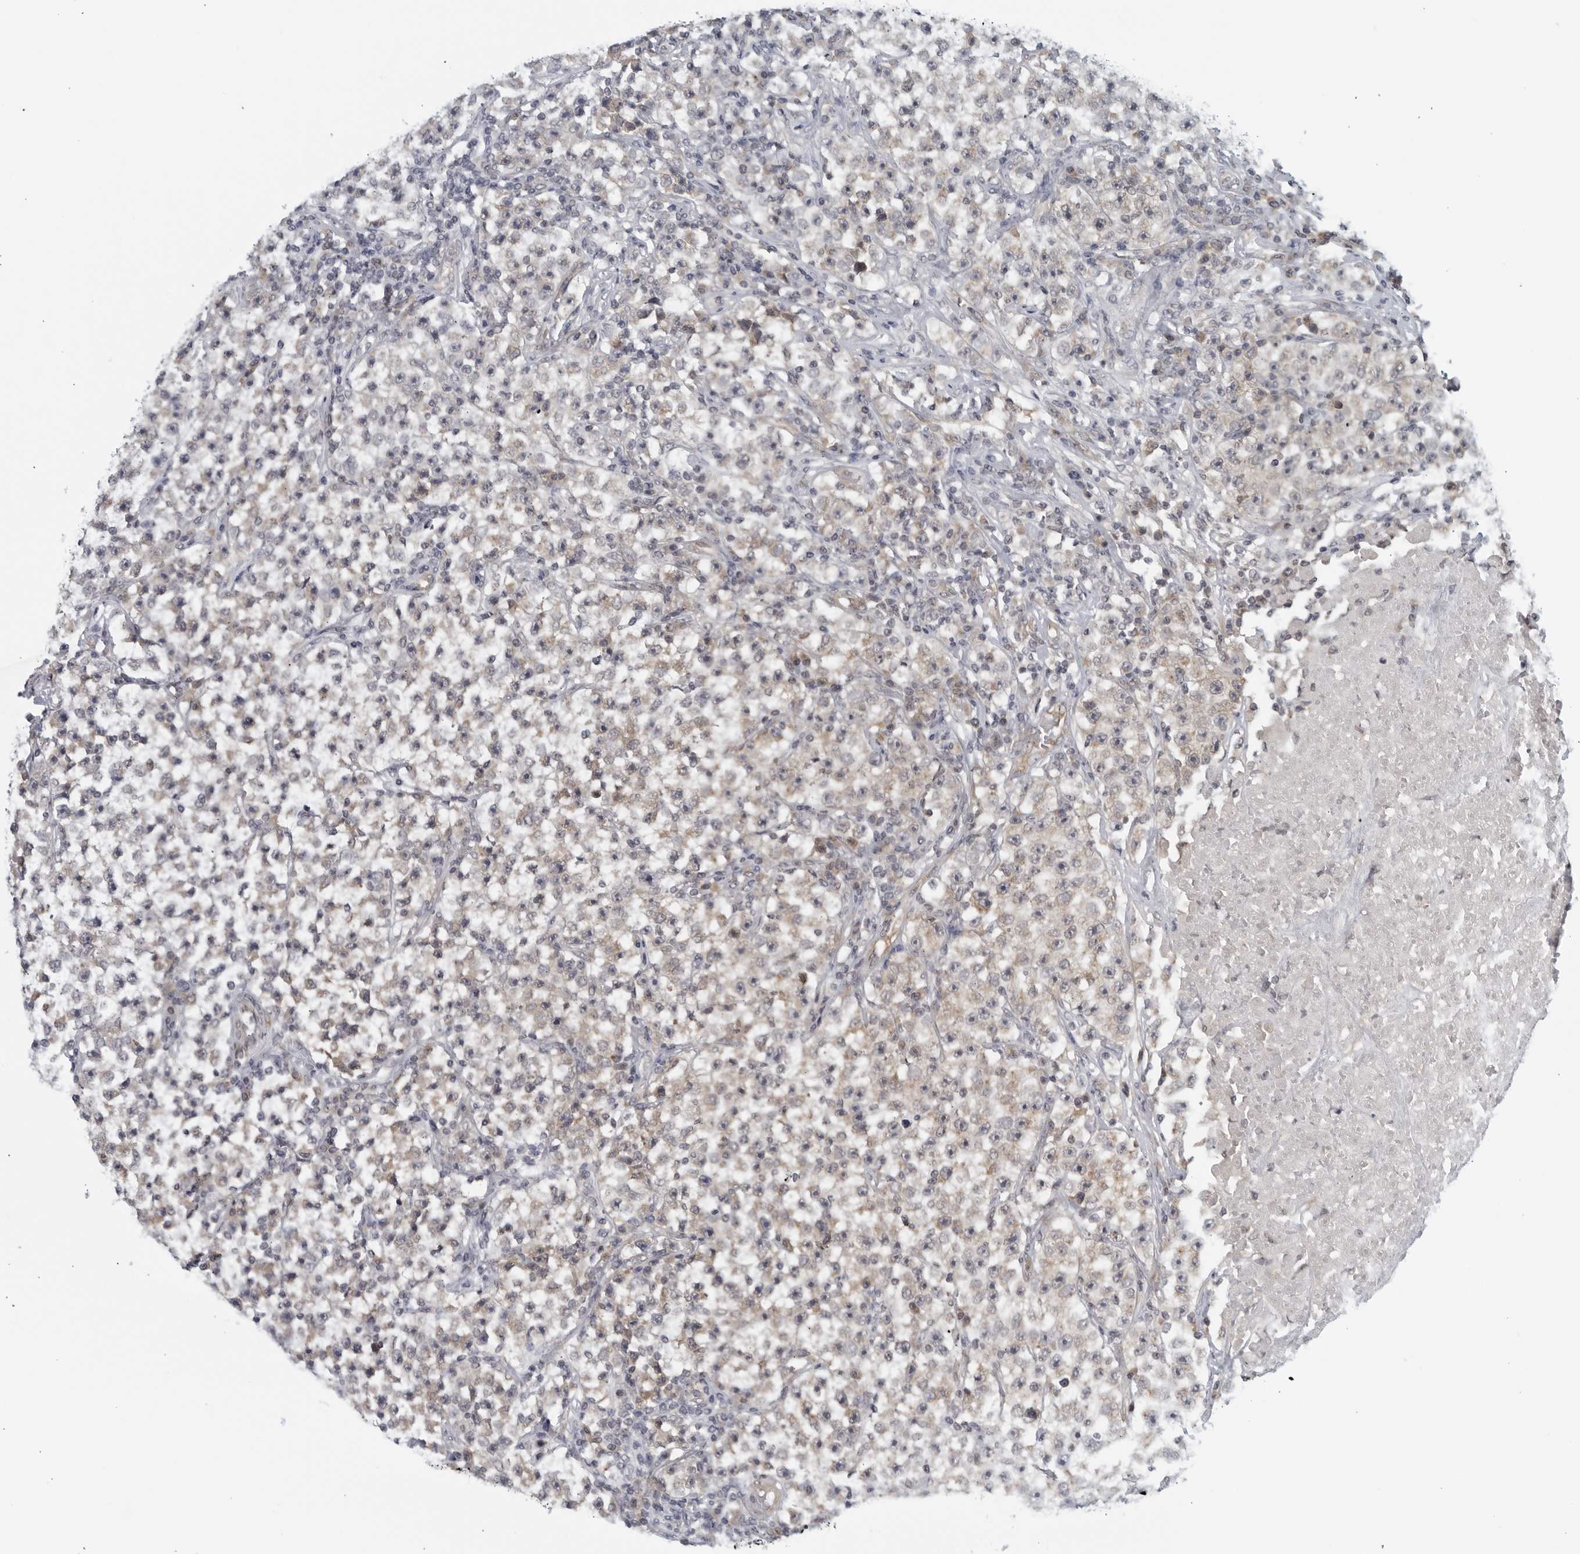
{"staining": {"intensity": "weak", "quantity": "25%-75%", "location": "cytoplasmic/membranous"}, "tissue": "testis cancer", "cell_type": "Tumor cells", "image_type": "cancer", "snomed": [{"axis": "morphology", "description": "Seminoma, NOS"}, {"axis": "topography", "description": "Testis"}], "caption": "Protein expression analysis of testis seminoma reveals weak cytoplasmic/membranous positivity in about 25%-75% of tumor cells. The staining was performed using DAB (3,3'-diaminobenzidine) to visualize the protein expression in brown, while the nuclei were stained in blue with hematoxylin (Magnification: 20x).", "gene": "RC3H1", "patient": {"sex": "male", "age": 22}}